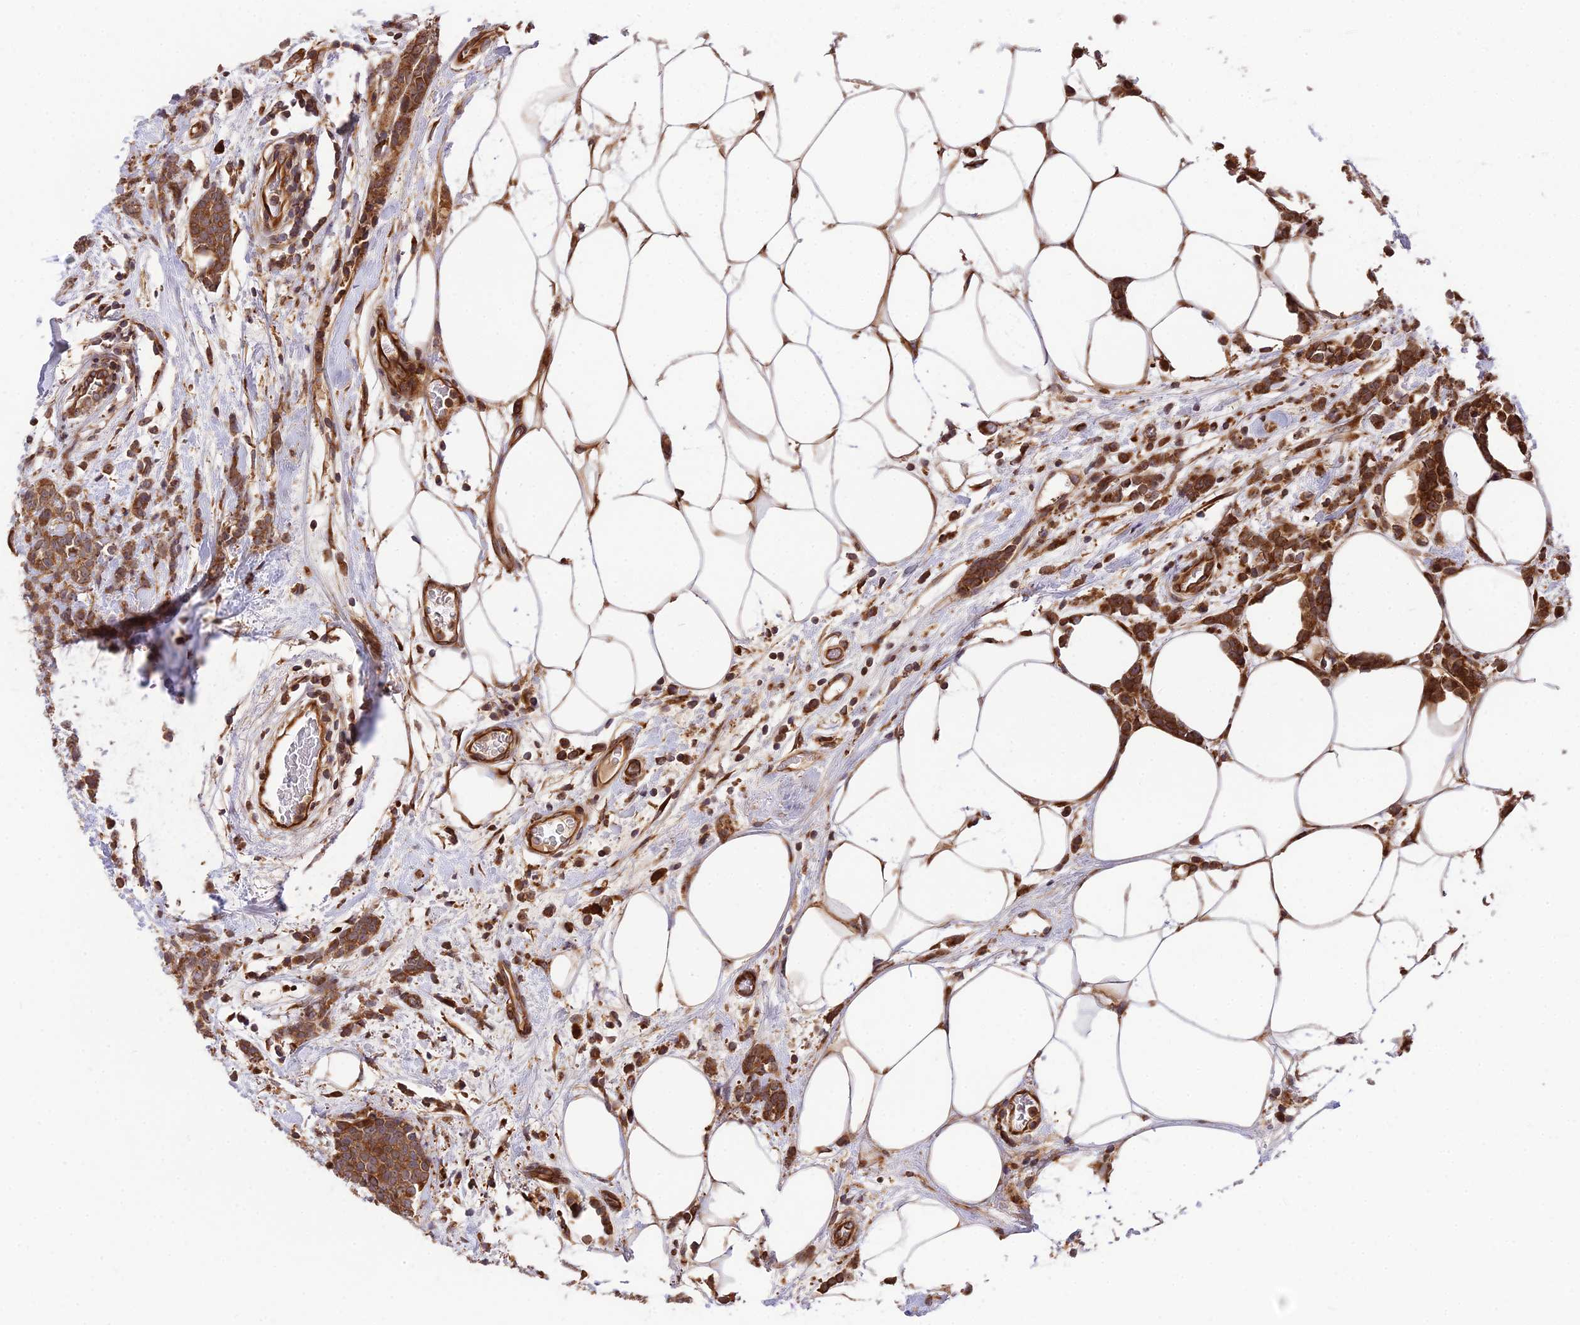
{"staining": {"intensity": "strong", "quantity": ">75%", "location": "cytoplasmic/membranous"}, "tissue": "breast cancer", "cell_type": "Tumor cells", "image_type": "cancer", "snomed": [{"axis": "morphology", "description": "Lobular carcinoma"}, {"axis": "topography", "description": "Breast"}], "caption": "This is a photomicrograph of immunohistochemistry (IHC) staining of breast cancer, which shows strong expression in the cytoplasmic/membranous of tumor cells.", "gene": "ROCK1", "patient": {"sex": "female", "age": 58}}